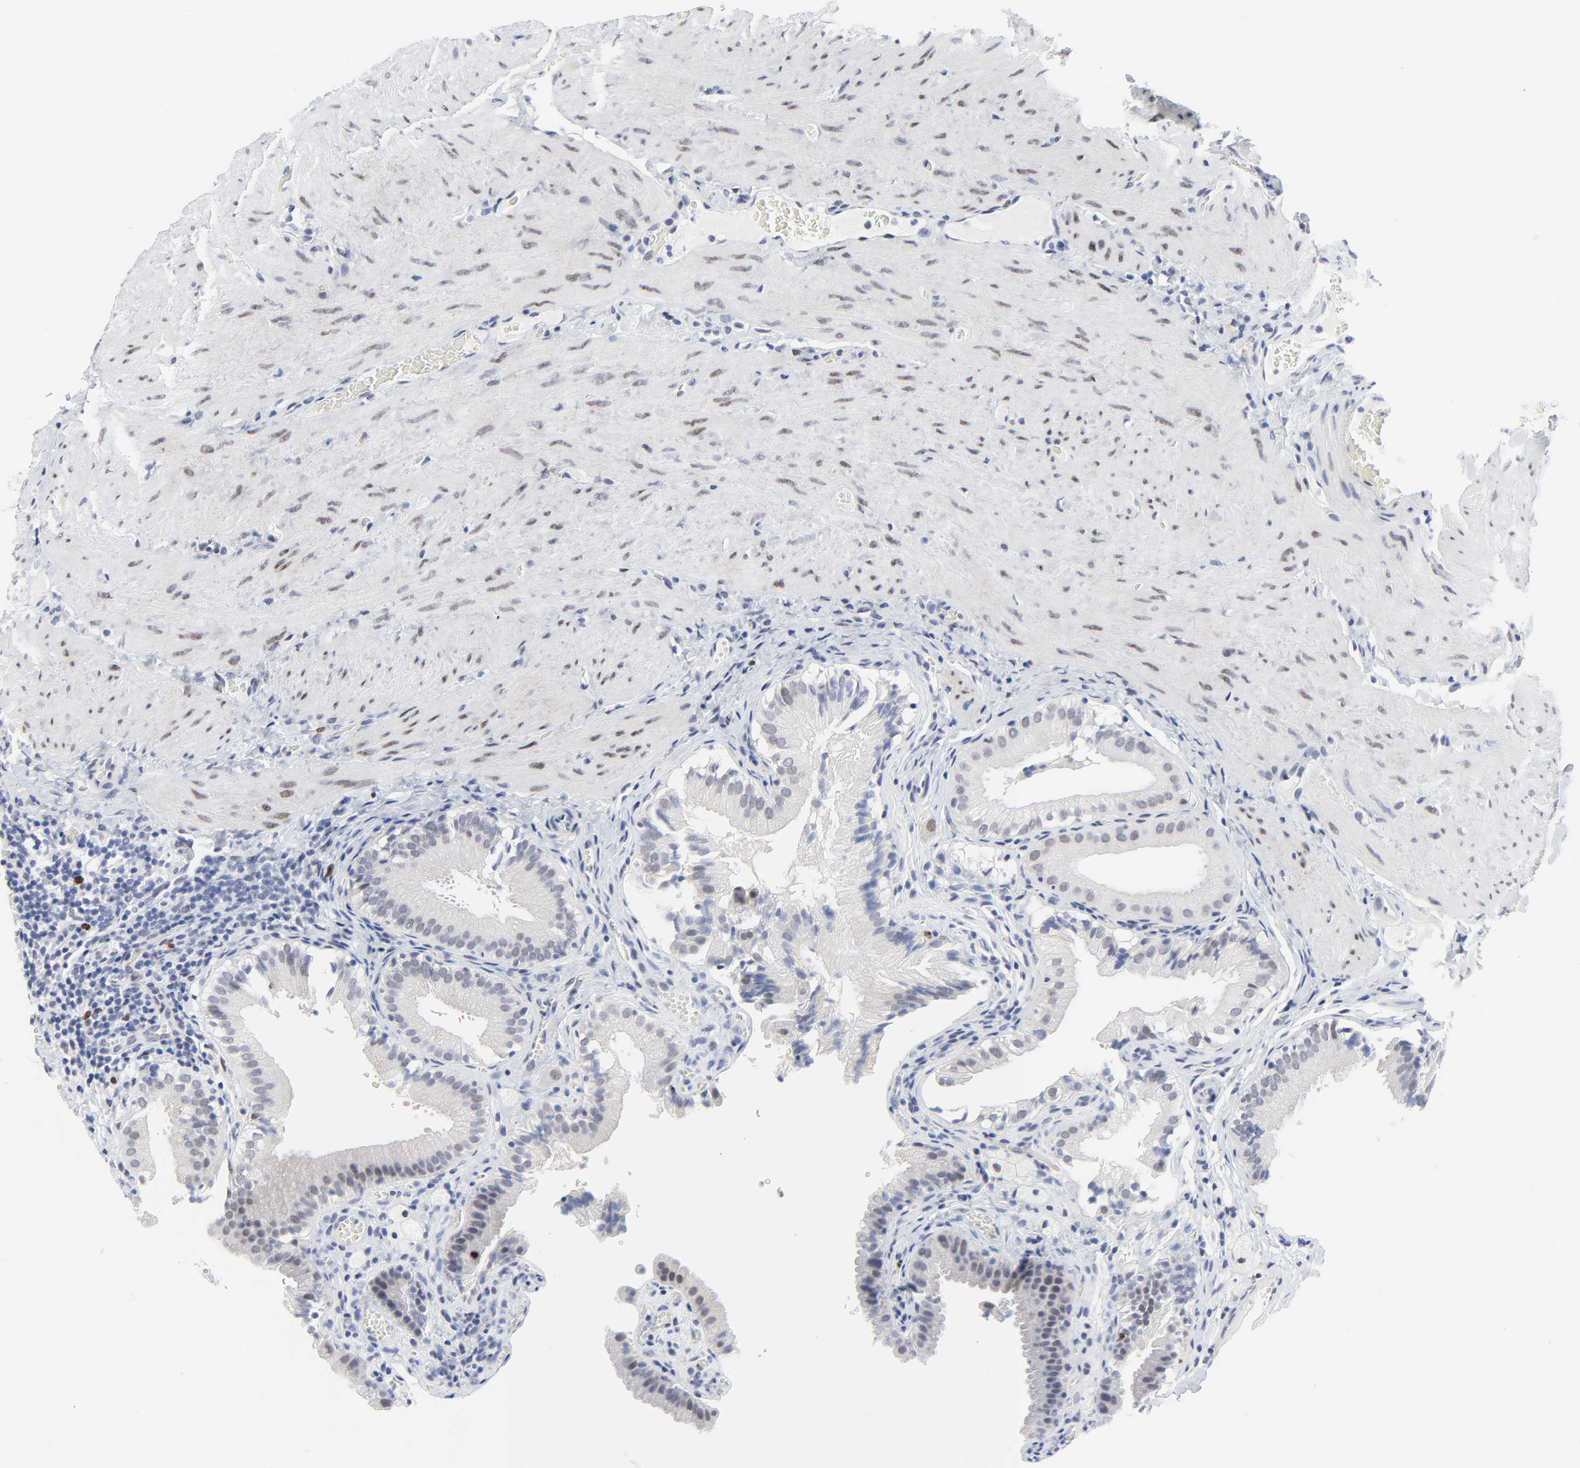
{"staining": {"intensity": "weak", "quantity": "<25%", "location": "nuclear"}, "tissue": "gallbladder", "cell_type": "Glandular cells", "image_type": "normal", "snomed": [{"axis": "morphology", "description": "Normal tissue, NOS"}, {"axis": "topography", "description": "Gallbladder"}], "caption": "High magnification brightfield microscopy of unremarkable gallbladder stained with DAB (brown) and counterstained with hematoxylin (blue): glandular cells show no significant staining.", "gene": "ZNF589", "patient": {"sex": "female", "age": 24}}